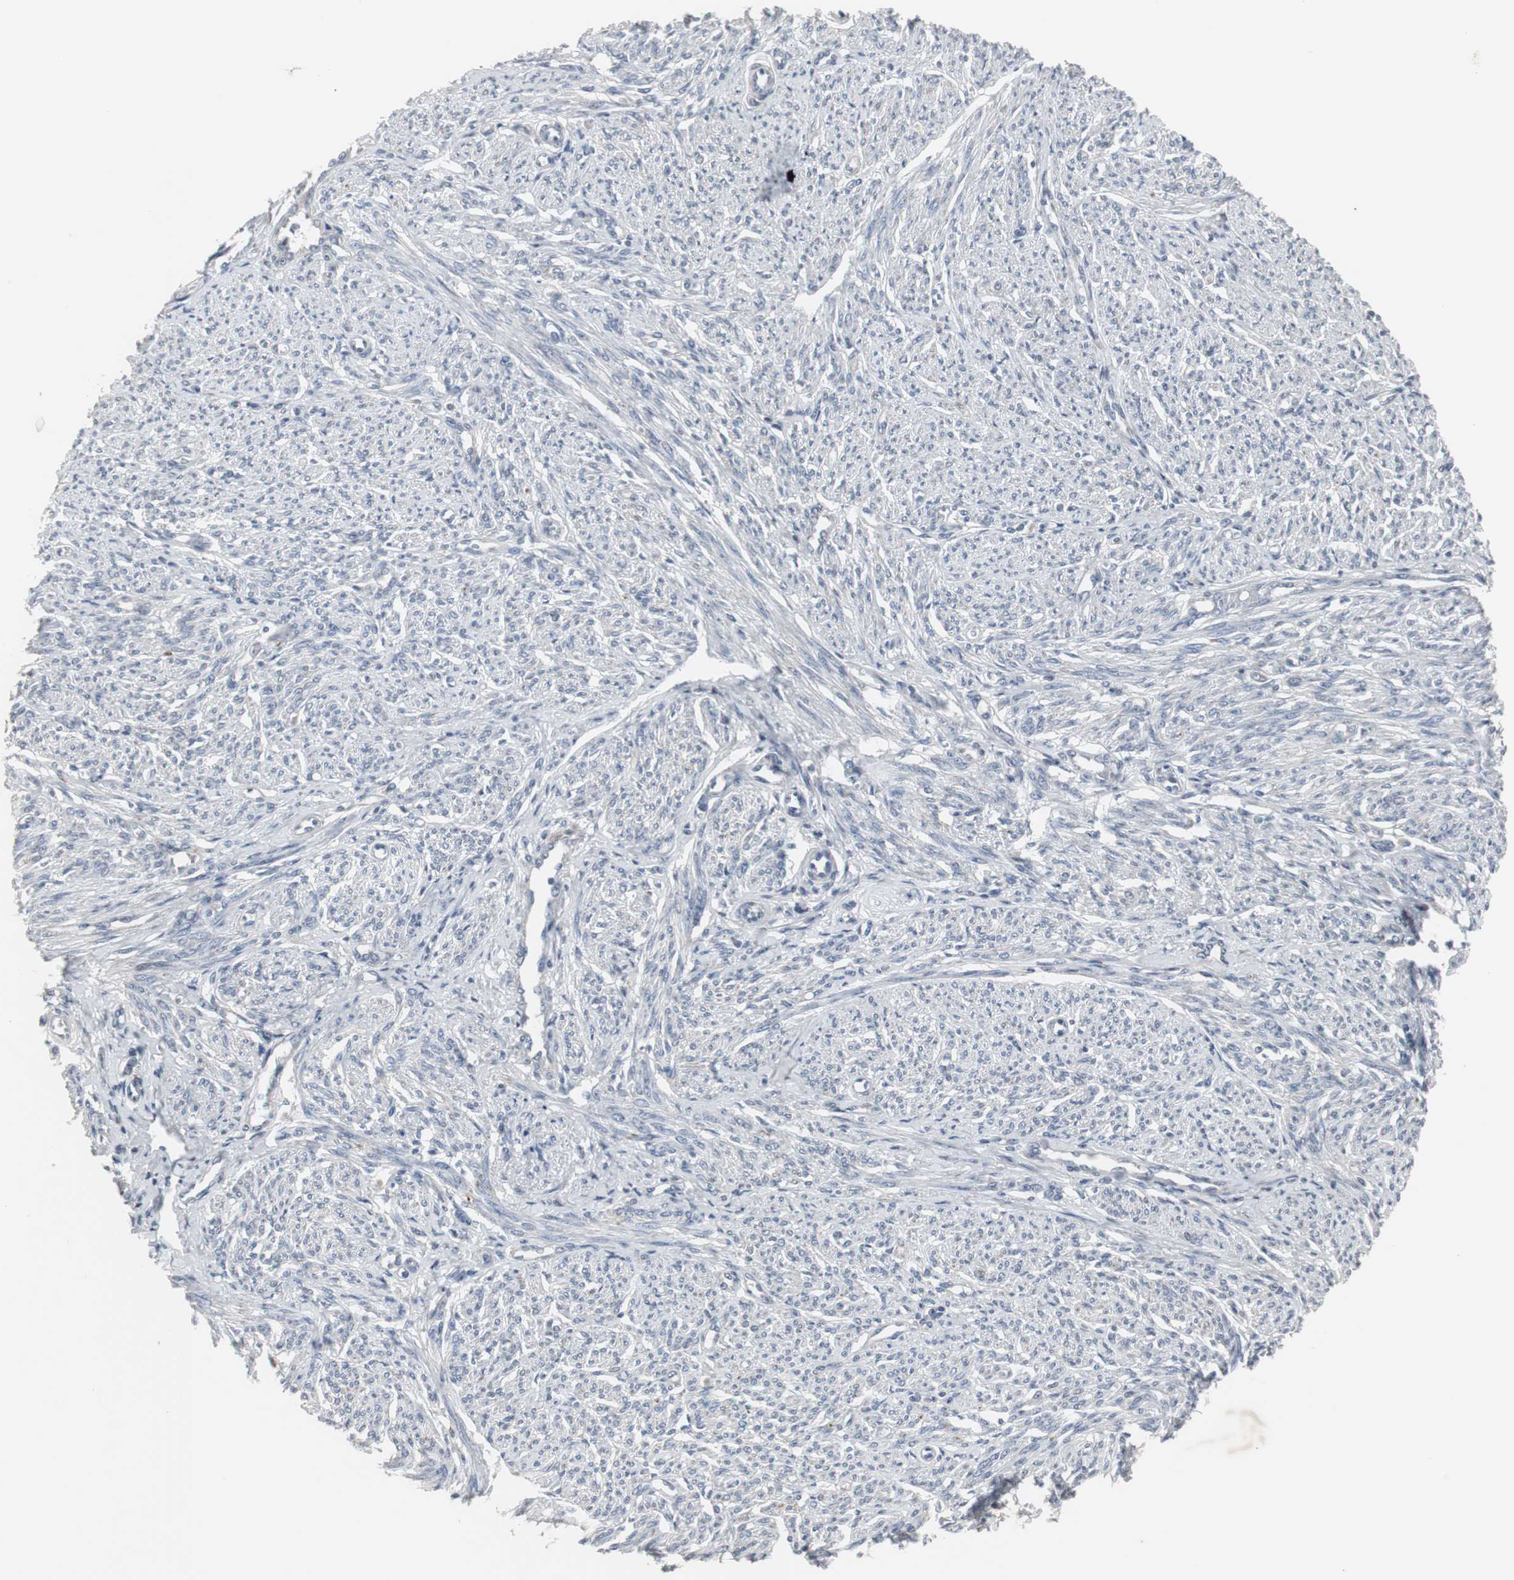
{"staining": {"intensity": "negative", "quantity": "none", "location": "none"}, "tissue": "smooth muscle", "cell_type": "Smooth muscle cells", "image_type": "normal", "snomed": [{"axis": "morphology", "description": "Normal tissue, NOS"}, {"axis": "topography", "description": "Smooth muscle"}], "caption": "IHC photomicrograph of normal smooth muscle stained for a protein (brown), which reveals no expression in smooth muscle cells.", "gene": "ACAA1", "patient": {"sex": "female", "age": 65}}